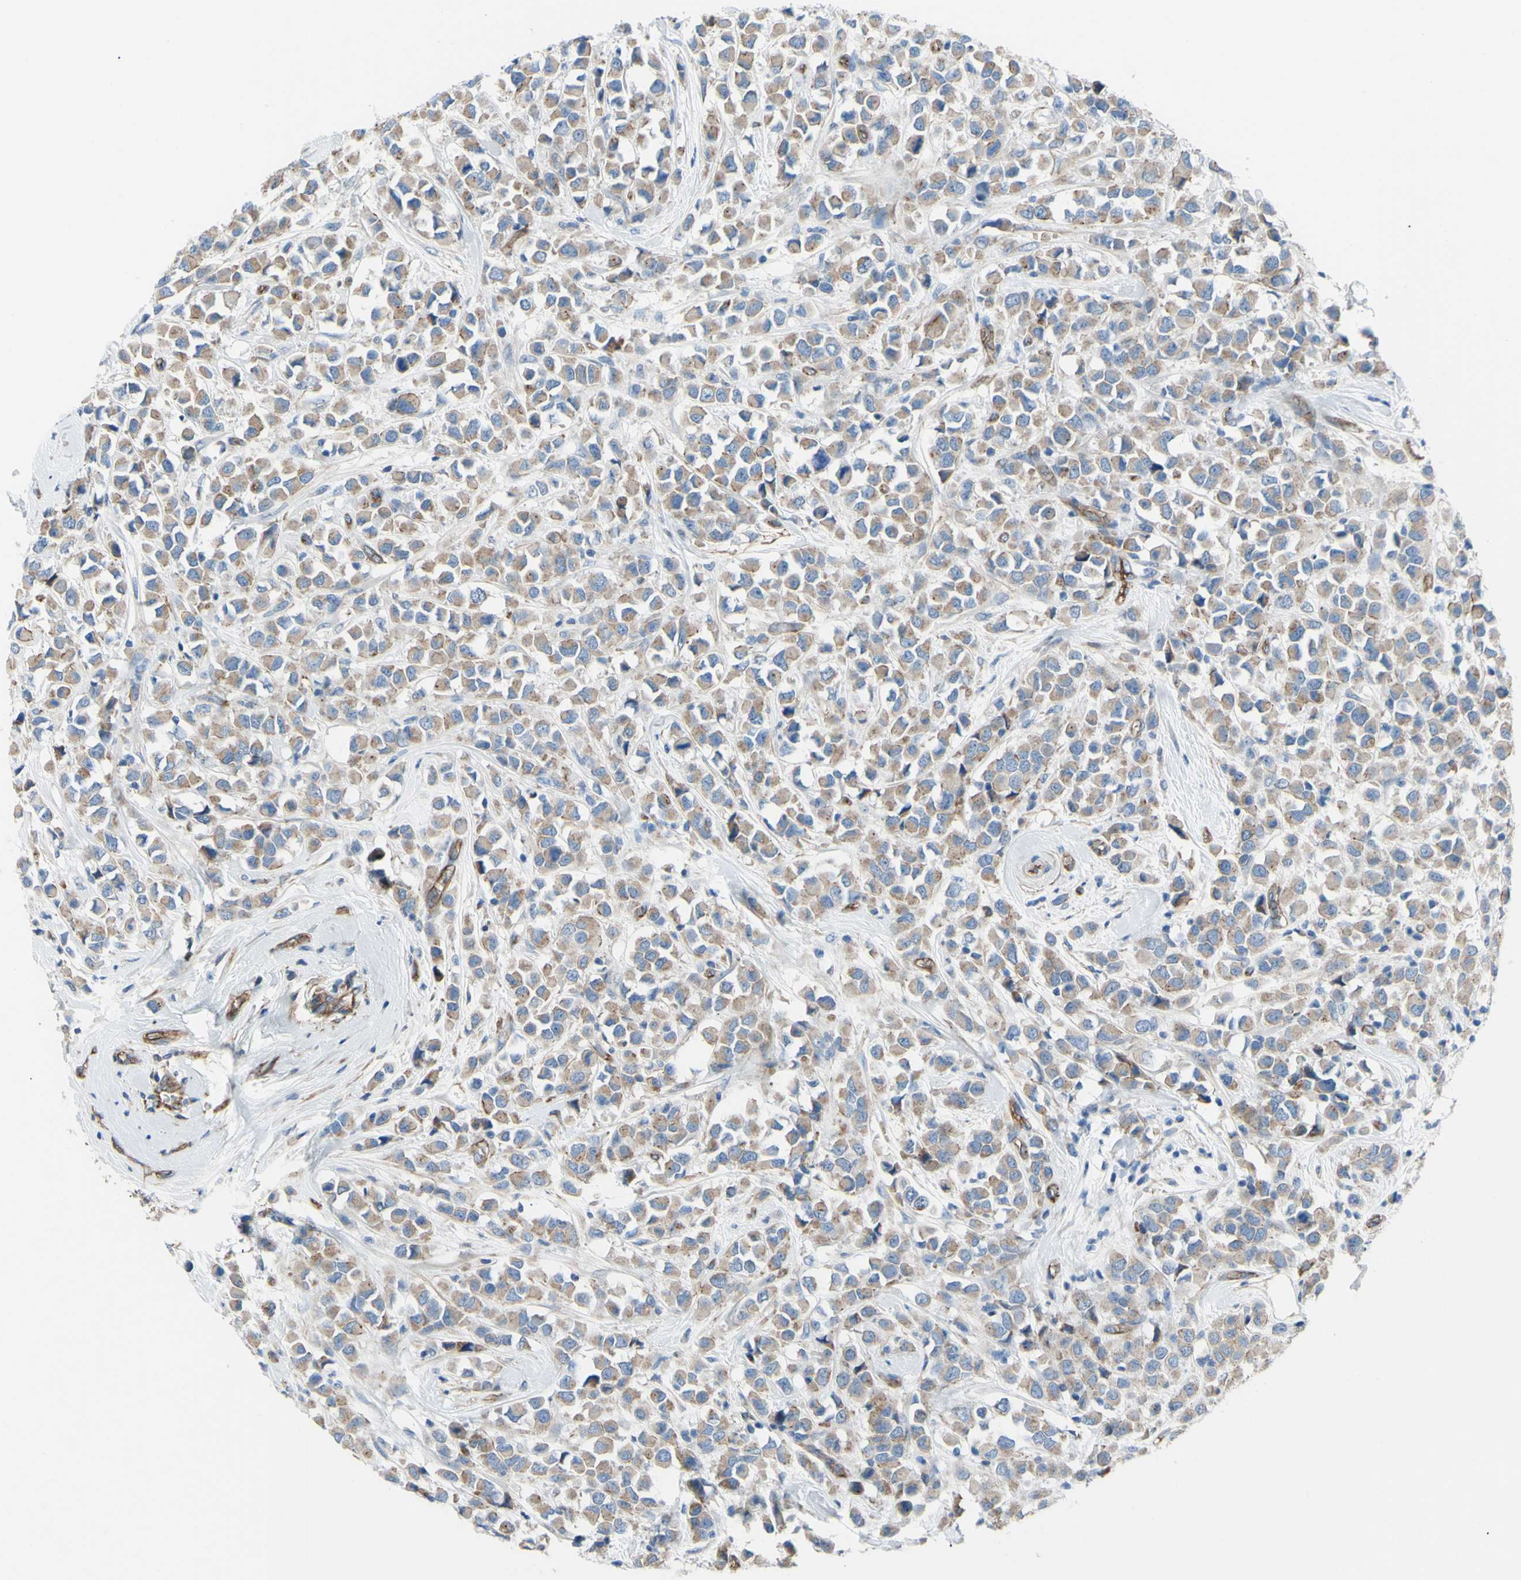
{"staining": {"intensity": "moderate", "quantity": ">75%", "location": "cytoplasmic/membranous"}, "tissue": "breast cancer", "cell_type": "Tumor cells", "image_type": "cancer", "snomed": [{"axis": "morphology", "description": "Duct carcinoma"}, {"axis": "topography", "description": "Breast"}], "caption": "Breast cancer stained with DAB immunohistochemistry (IHC) reveals medium levels of moderate cytoplasmic/membranous positivity in about >75% of tumor cells.", "gene": "TPBG", "patient": {"sex": "female", "age": 61}}